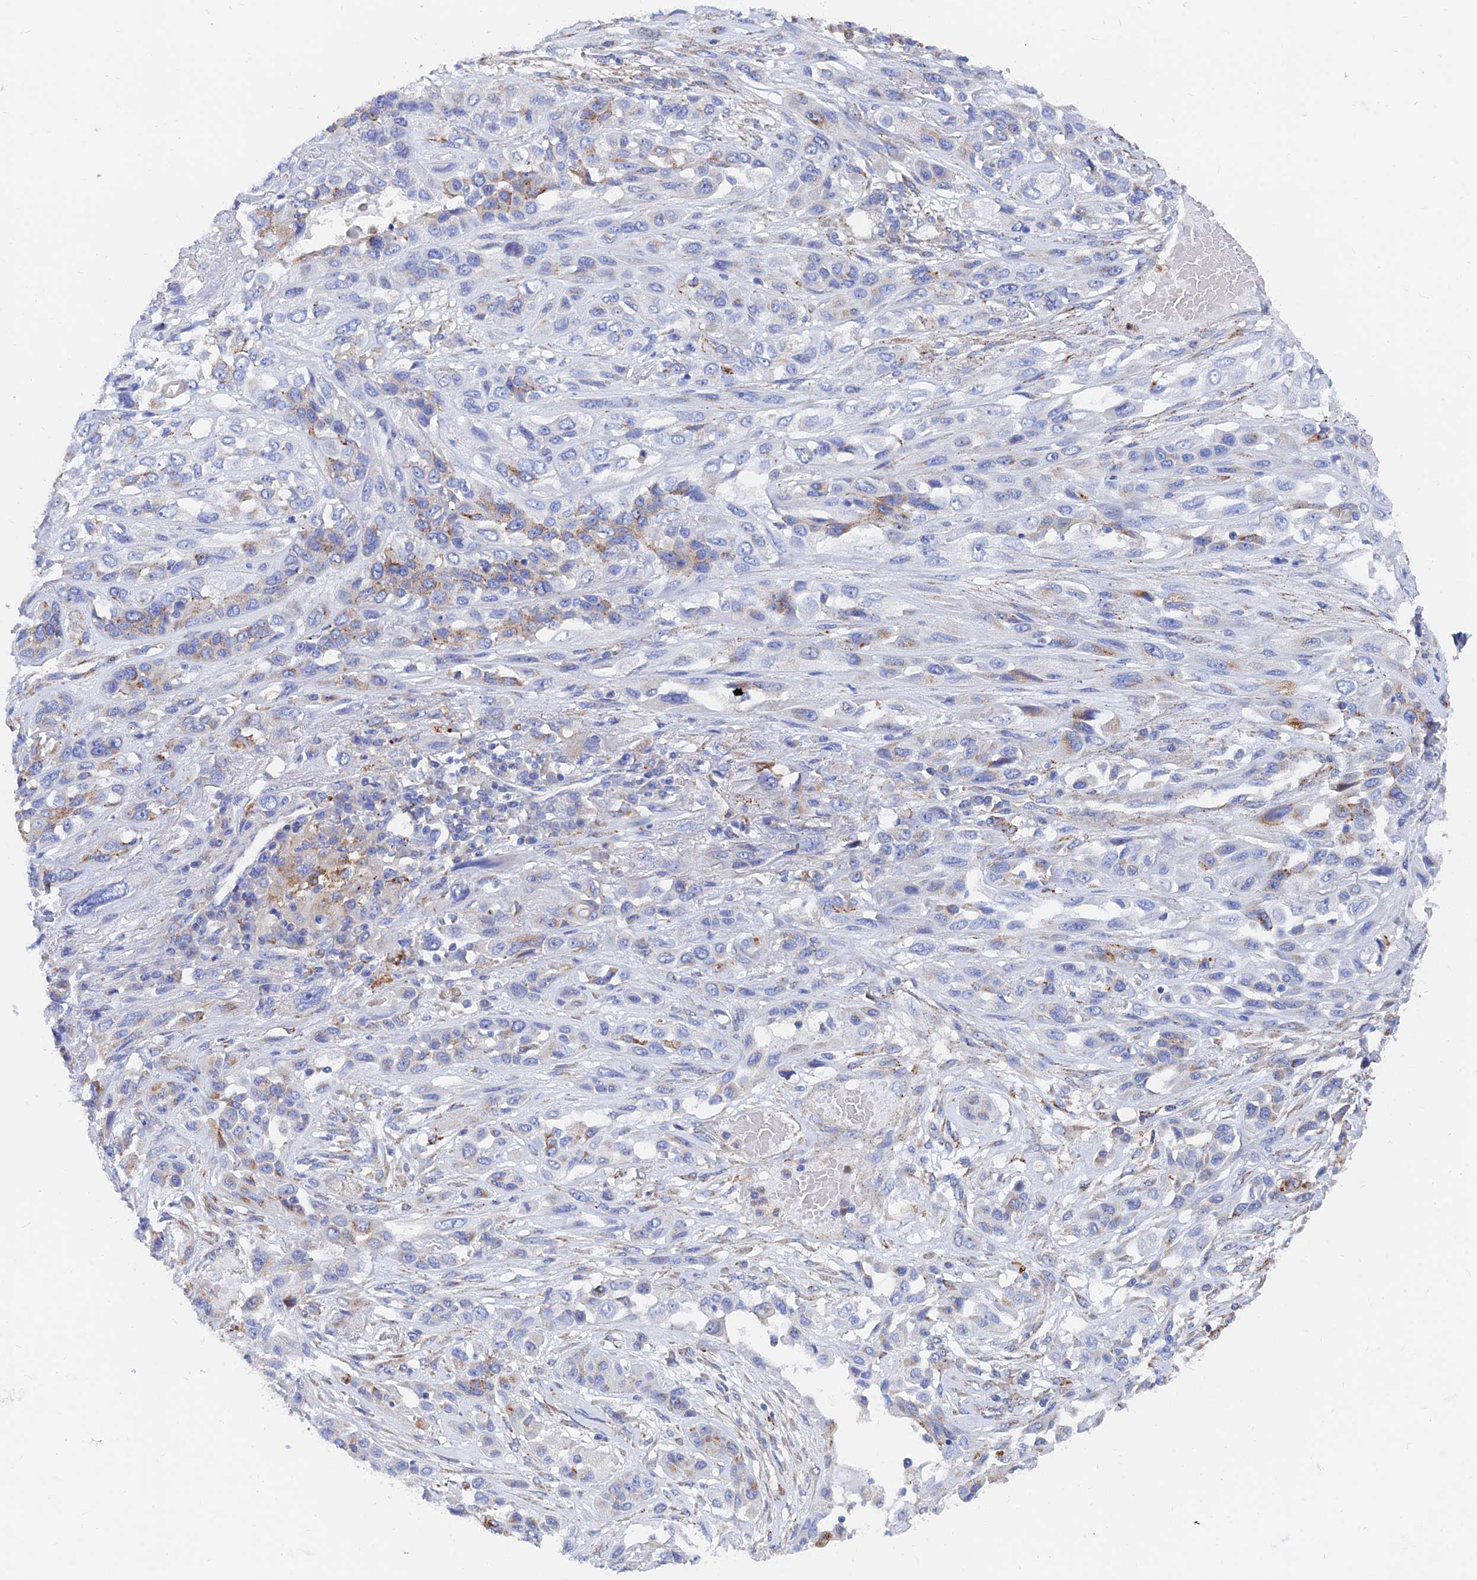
{"staining": {"intensity": "moderate", "quantity": "<25%", "location": "cytoplasmic/membranous"}, "tissue": "lung cancer", "cell_type": "Tumor cells", "image_type": "cancer", "snomed": [{"axis": "morphology", "description": "Squamous cell carcinoma, NOS"}, {"axis": "topography", "description": "Lung"}], "caption": "Approximately <25% of tumor cells in squamous cell carcinoma (lung) reveal moderate cytoplasmic/membranous protein staining as visualized by brown immunohistochemical staining.", "gene": "SPNS1", "patient": {"sex": "female", "age": 70}}